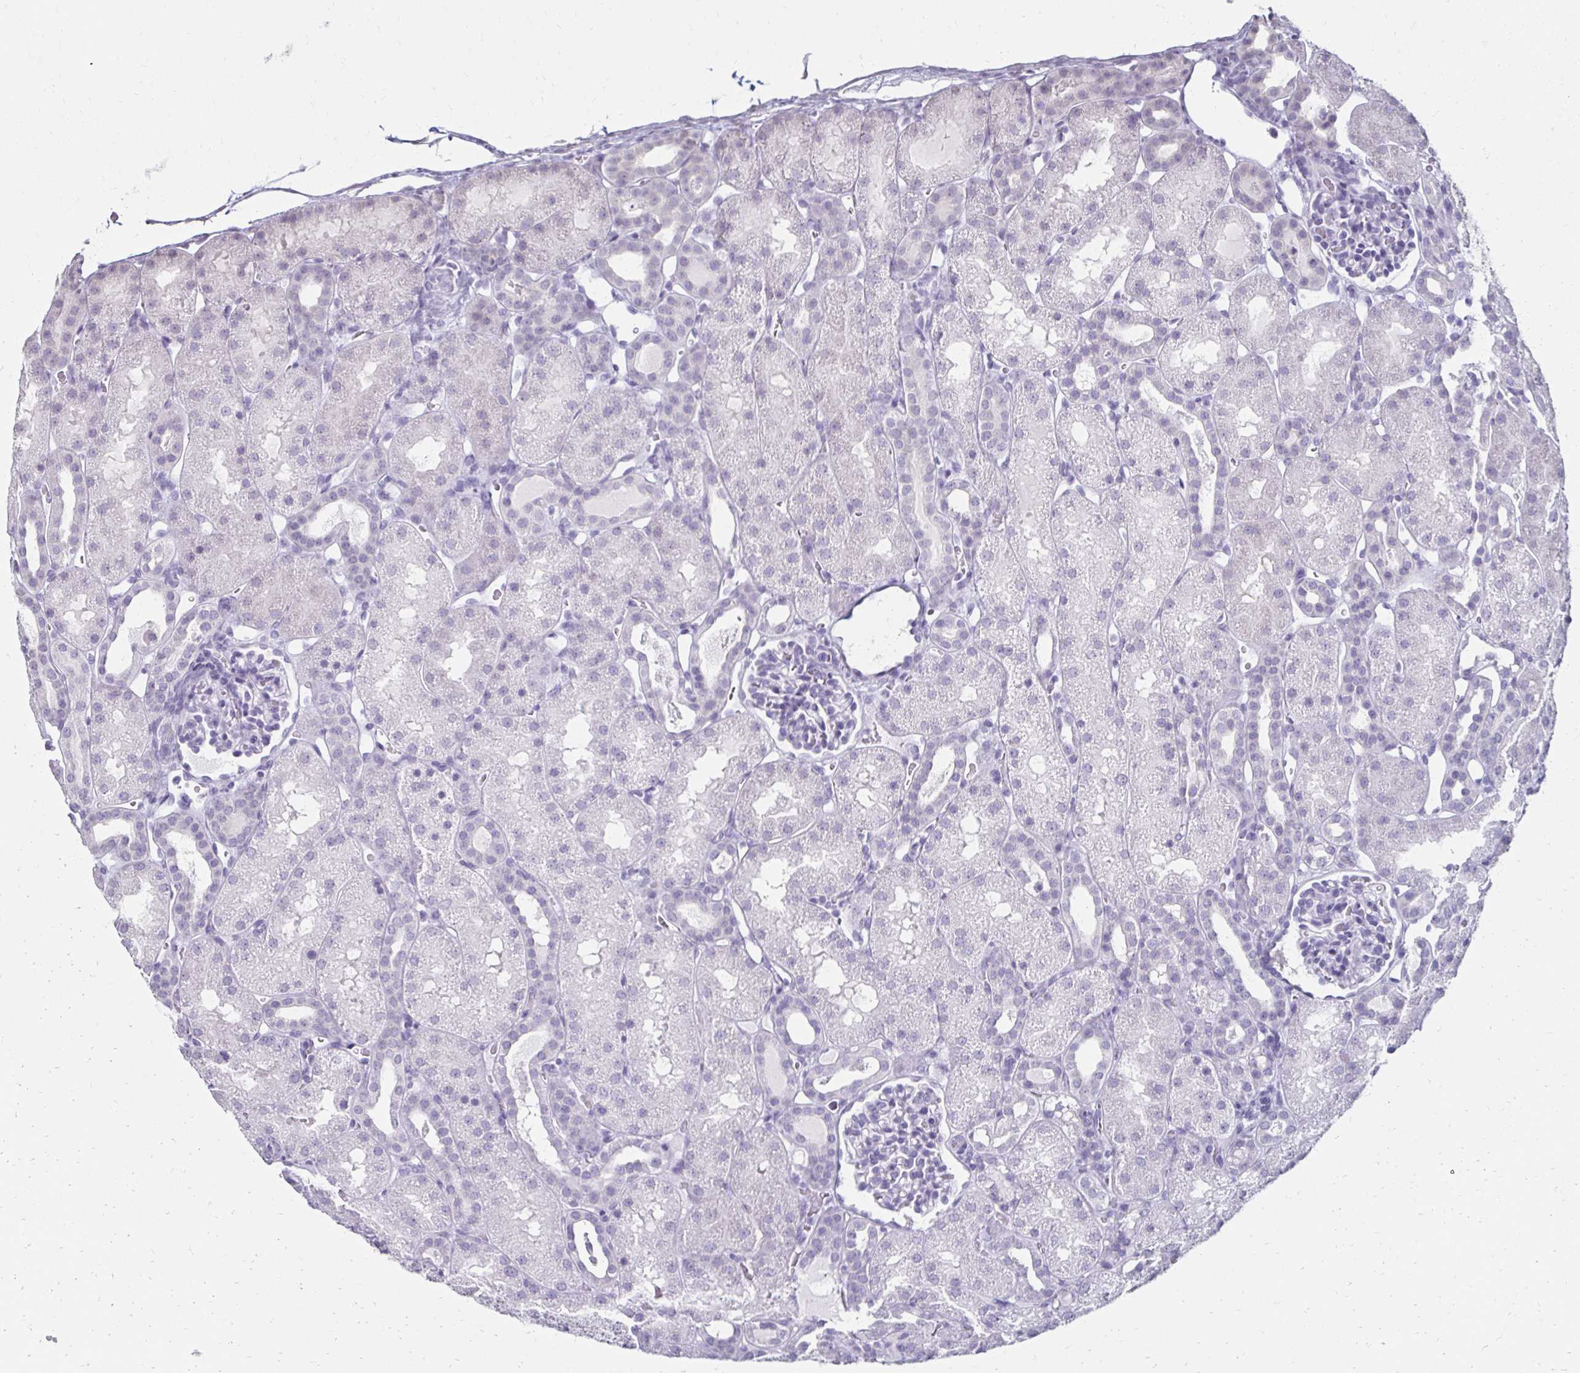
{"staining": {"intensity": "negative", "quantity": "none", "location": "none"}, "tissue": "kidney", "cell_type": "Cells in glomeruli", "image_type": "normal", "snomed": [{"axis": "morphology", "description": "Normal tissue, NOS"}, {"axis": "topography", "description": "Kidney"}], "caption": "Immunohistochemistry (IHC) of normal human kidney exhibits no expression in cells in glomeruli. Brightfield microscopy of immunohistochemistry (IHC) stained with DAB (3,3'-diaminobenzidine) (brown) and hematoxylin (blue), captured at high magnification.", "gene": "TOMM34", "patient": {"sex": "male", "age": 2}}